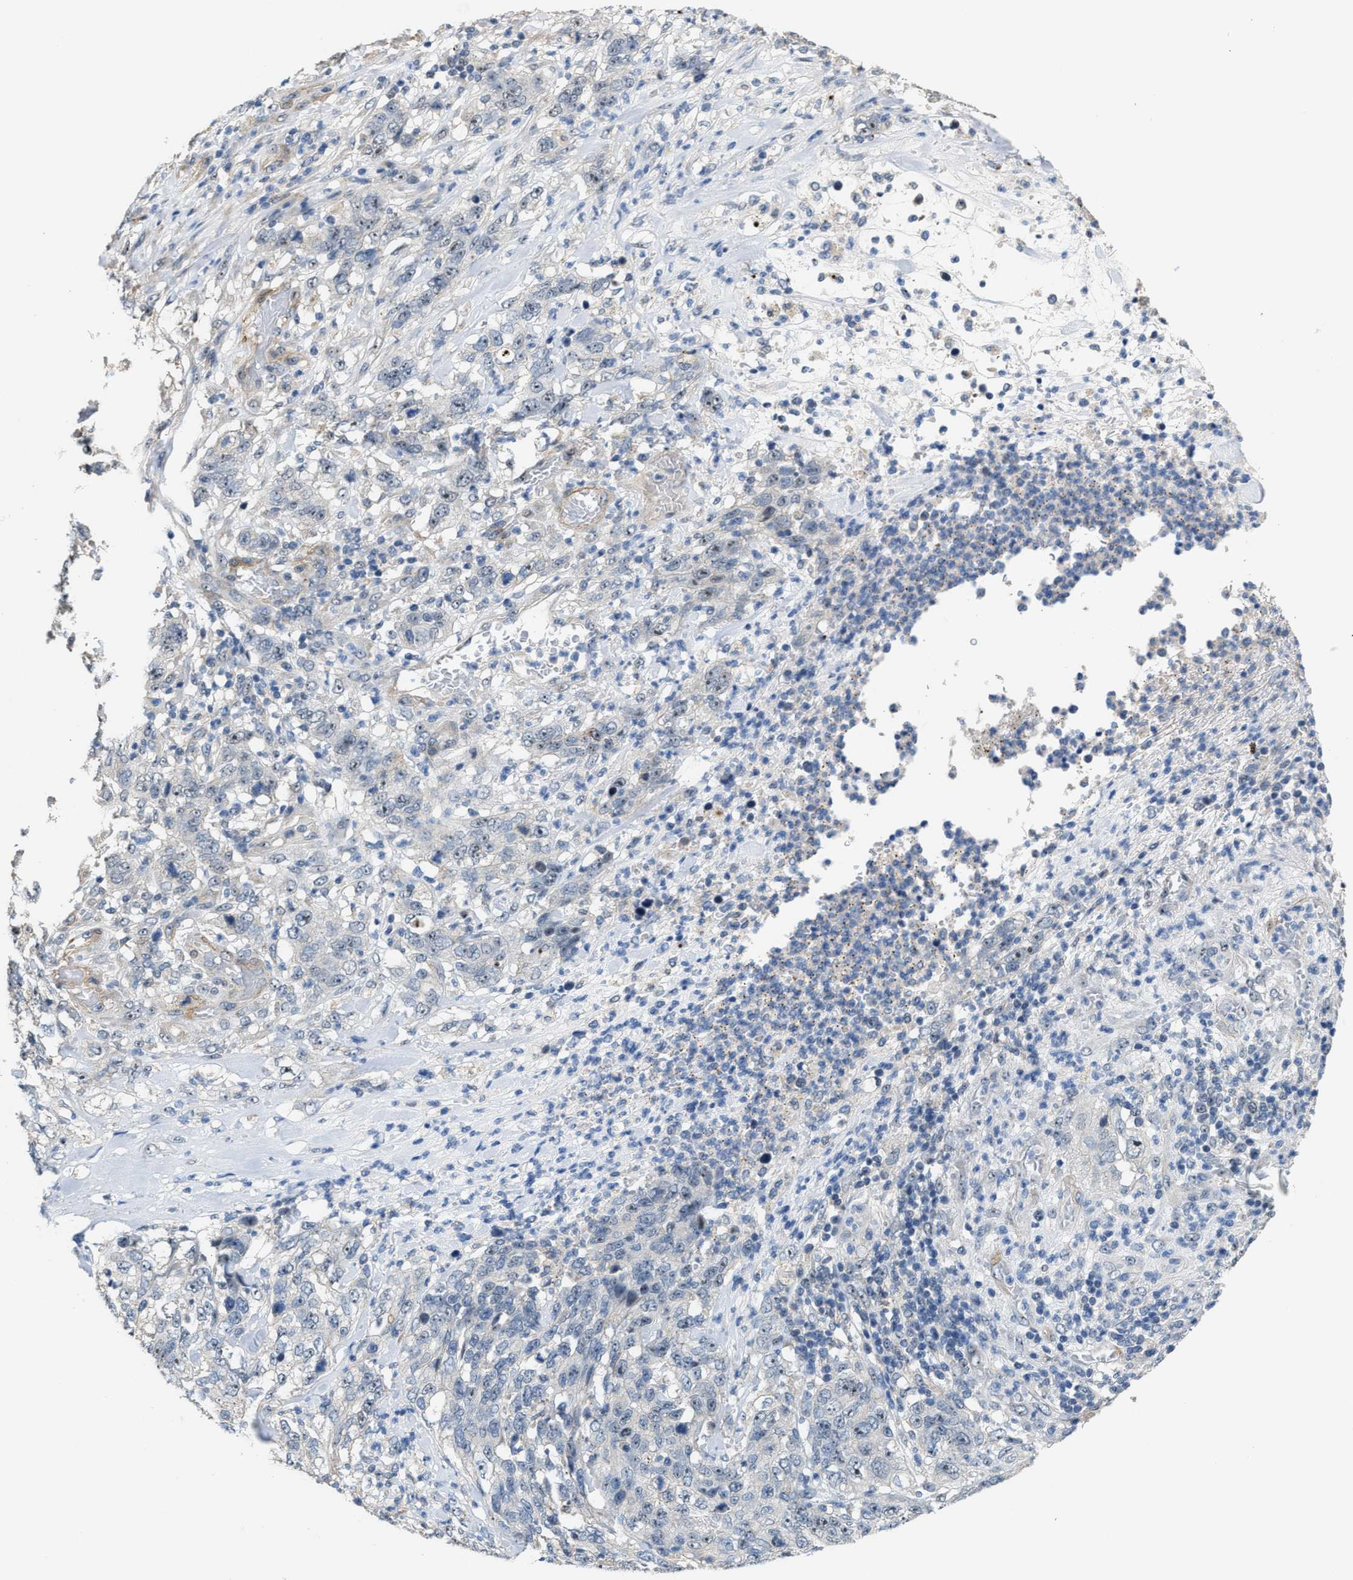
{"staining": {"intensity": "negative", "quantity": "none", "location": "none"}, "tissue": "stomach cancer", "cell_type": "Tumor cells", "image_type": "cancer", "snomed": [{"axis": "morphology", "description": "Adenocarcinoma, NOS"}, {"axis": "topography", "description": "Stomach"}], "caption": "The micrograph demonstrates no staining of tumor cells in adenocarcinoma (stomach). The staining is performed using DAB brown chromogen with nuclei counter-stained in using hematoxylin.", "gene": "ZNF783", "patient": {"sex": "male", "age": 48}}